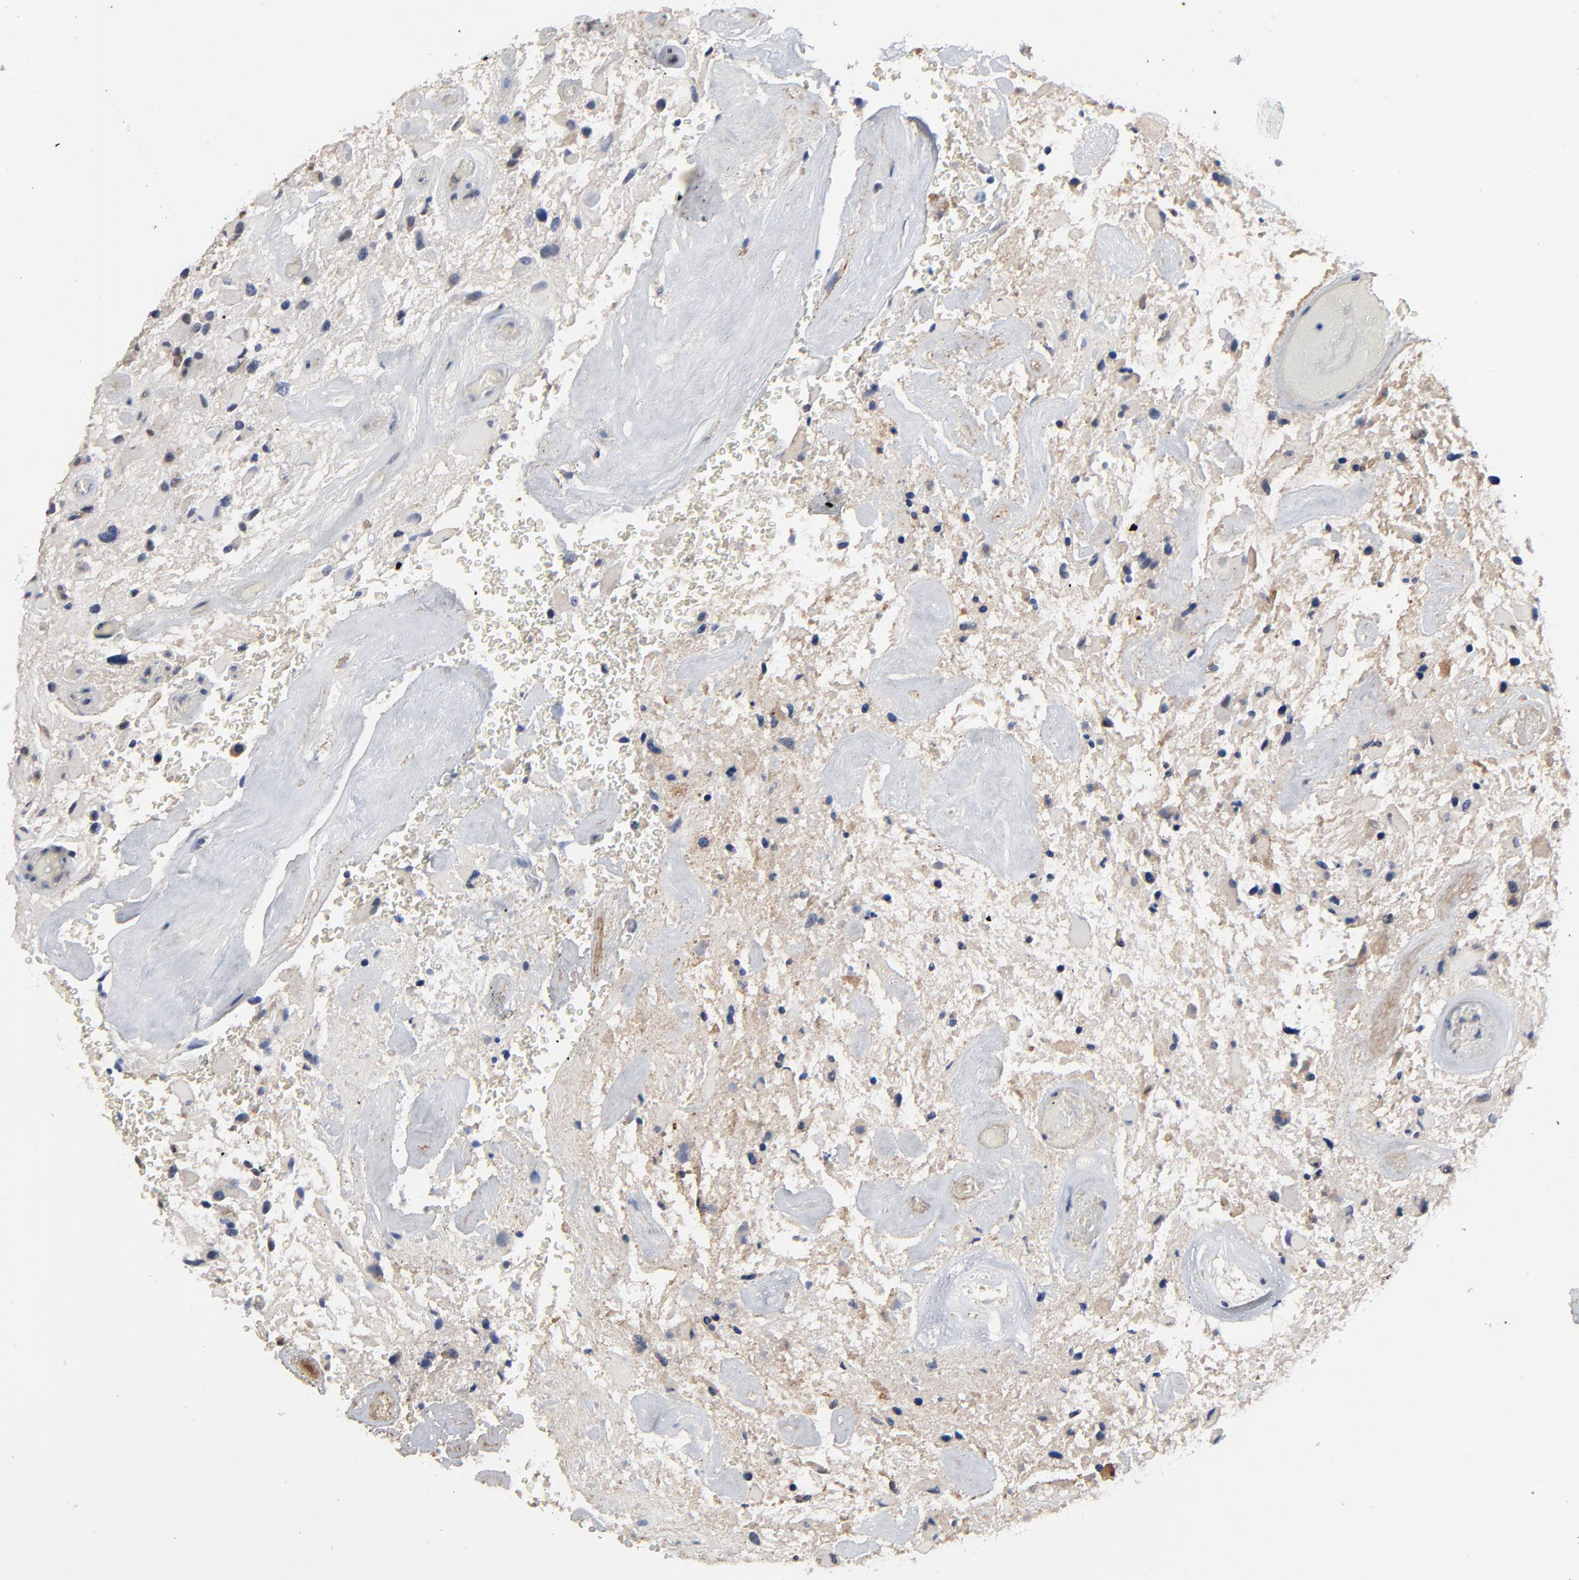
{"staining": {"intensity": "weak", "quantity": "<25%", "location": "cytoplasmic/membranous"}, "tissue": "glioma", "cell_type": "Tumor cells", "image_type": "cancer", "snomed": [{"axis": "morphology", "description": "Glioma, malignant, High grade"}, {"axis": "topography", "description": "Brain"}], "caption": "High power microscopy histopathology image of an immunohistochemistry micrograph of glioma, revealing no significant expression in tumor cells.", "gene": "SKAP1", "patient": {"sex": "female", "age": 60}}